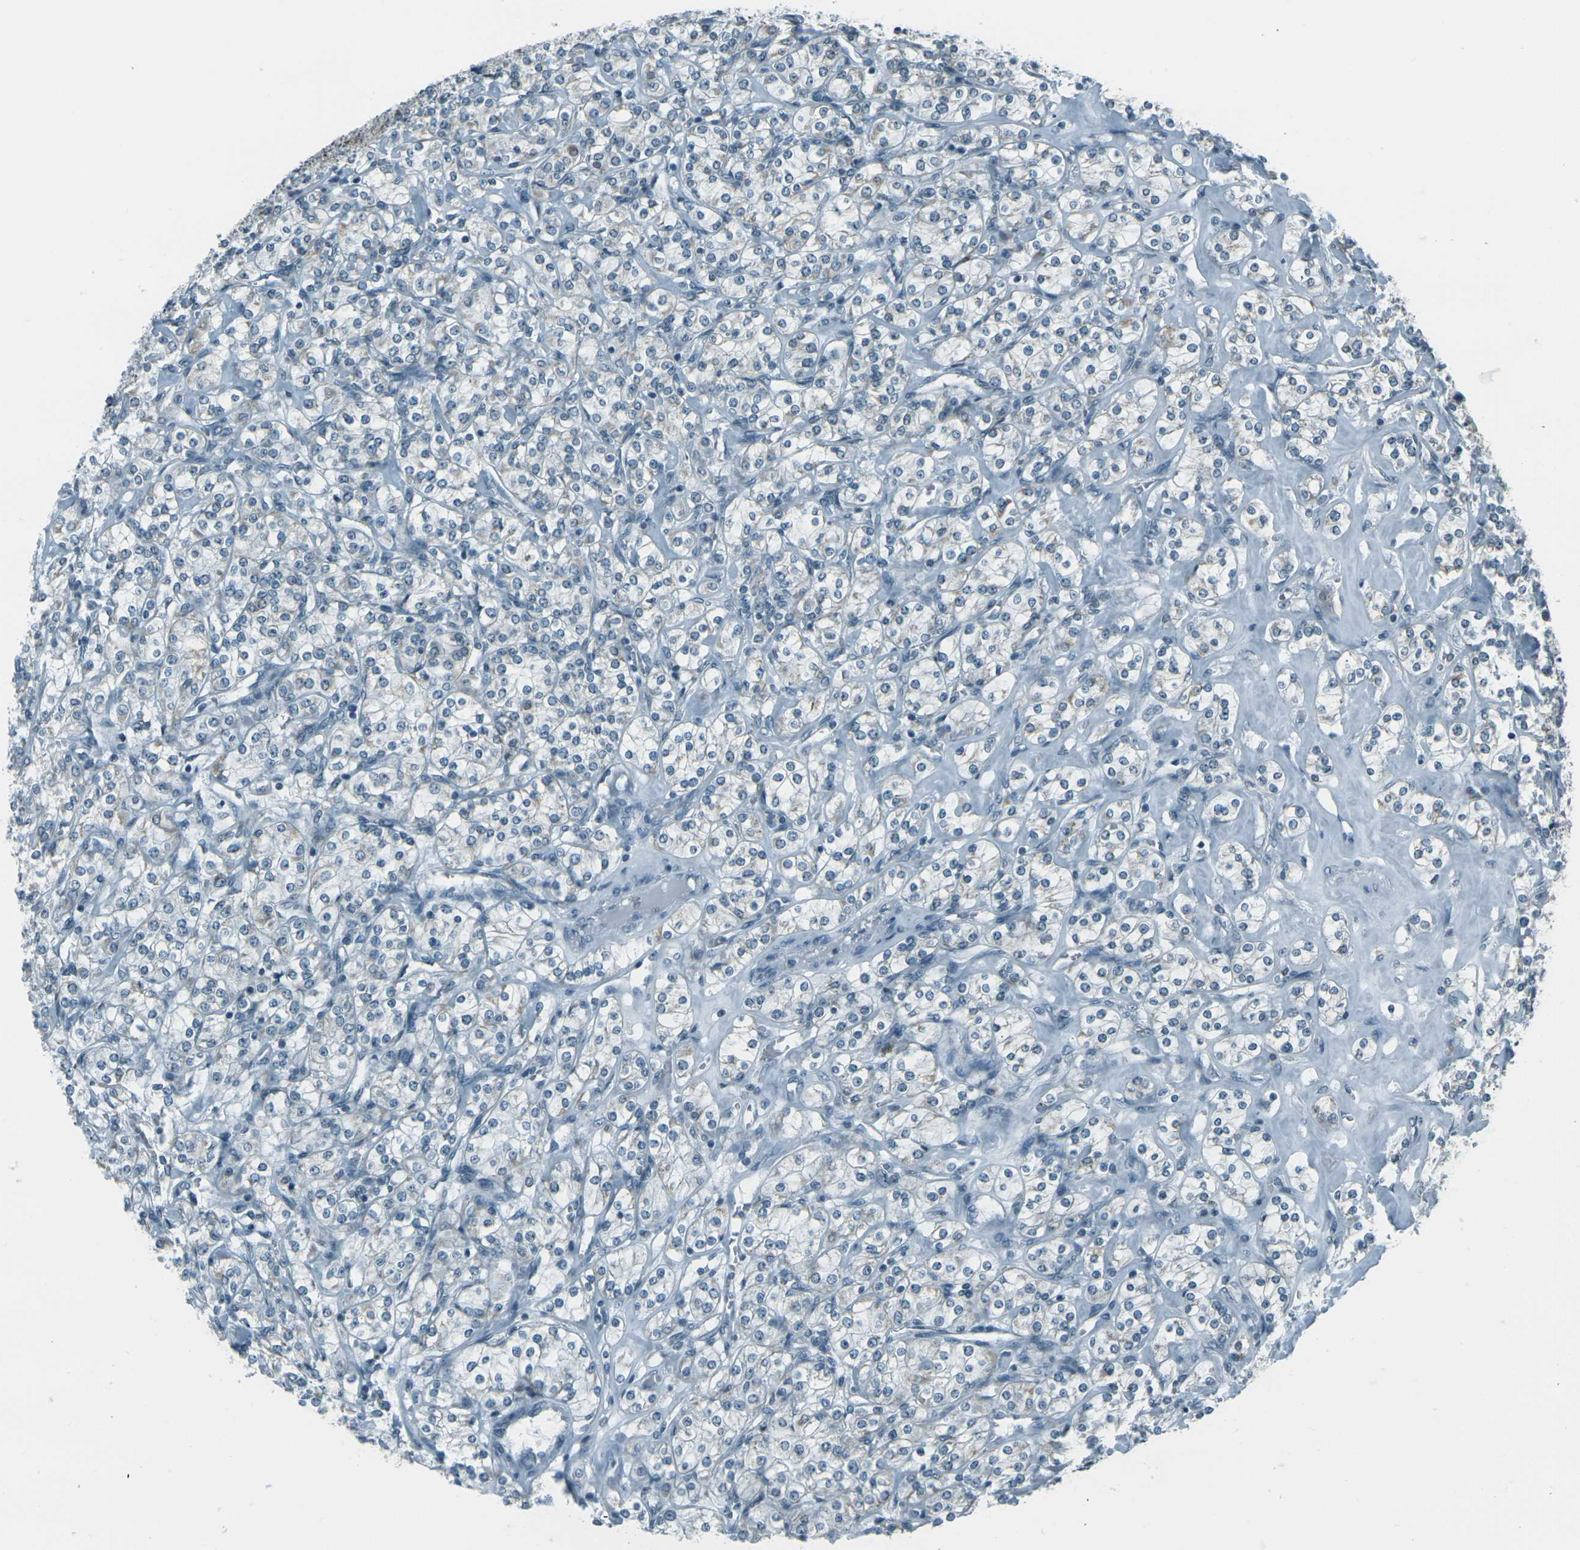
{"staining": {"intensity": "weak", "quantity": "<25%", "location": "cytoplasmic/membranous"}, "tissue": "renal cancer", "cell_type": "Tumor cells", "image_type": "cancer", "snomed": [{"axis": "morphology", "description": "Adenocarcinoma, NOS"}, {"axis": "topography", "description": "Kidney"}], "caption": "The image displays no significant positivity in tumor cells of adenocarcinoma (renal).", "gene": "H2BC1", "patient": {"sex": "male", "age": 77}}